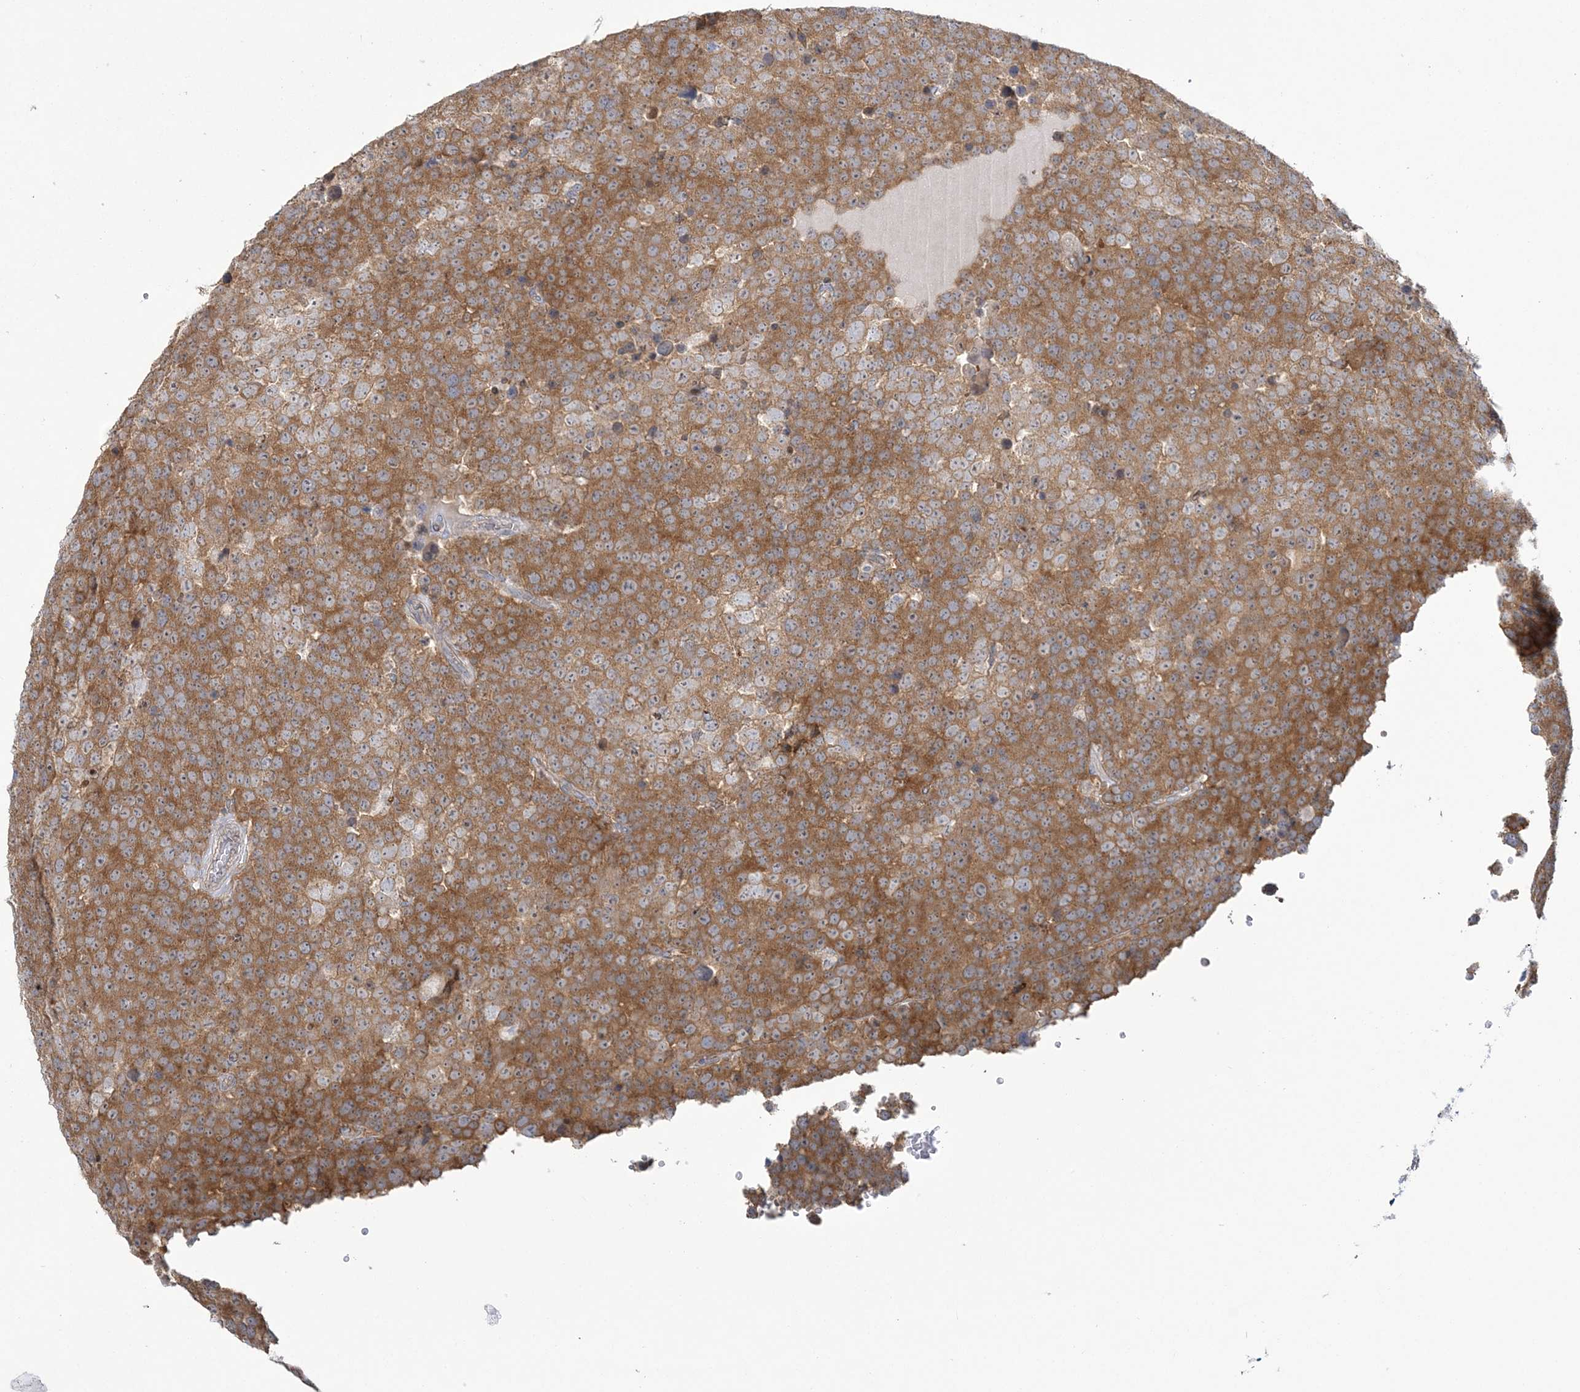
{"staining": {"intensity": "moderate", "quantity": ">75%", "location": "cytoplasmic/membranous"}, "tissue": "testis cancer", "cell_type": "Tumor cells", "image_type": "cancer", "snomed": [{"axis": "morphology", "description": "Seminoma, NOS"}, {"axis": "topography", "description": "Testis"}], "caption": "Testis cancer (seminoma) stained with a brown dye shows moderate cytoplasmic/membranous positive staining in about >75% of tumor cells.", "gene": "FARSB", "patient": {"sex": "male", "age": 71}}